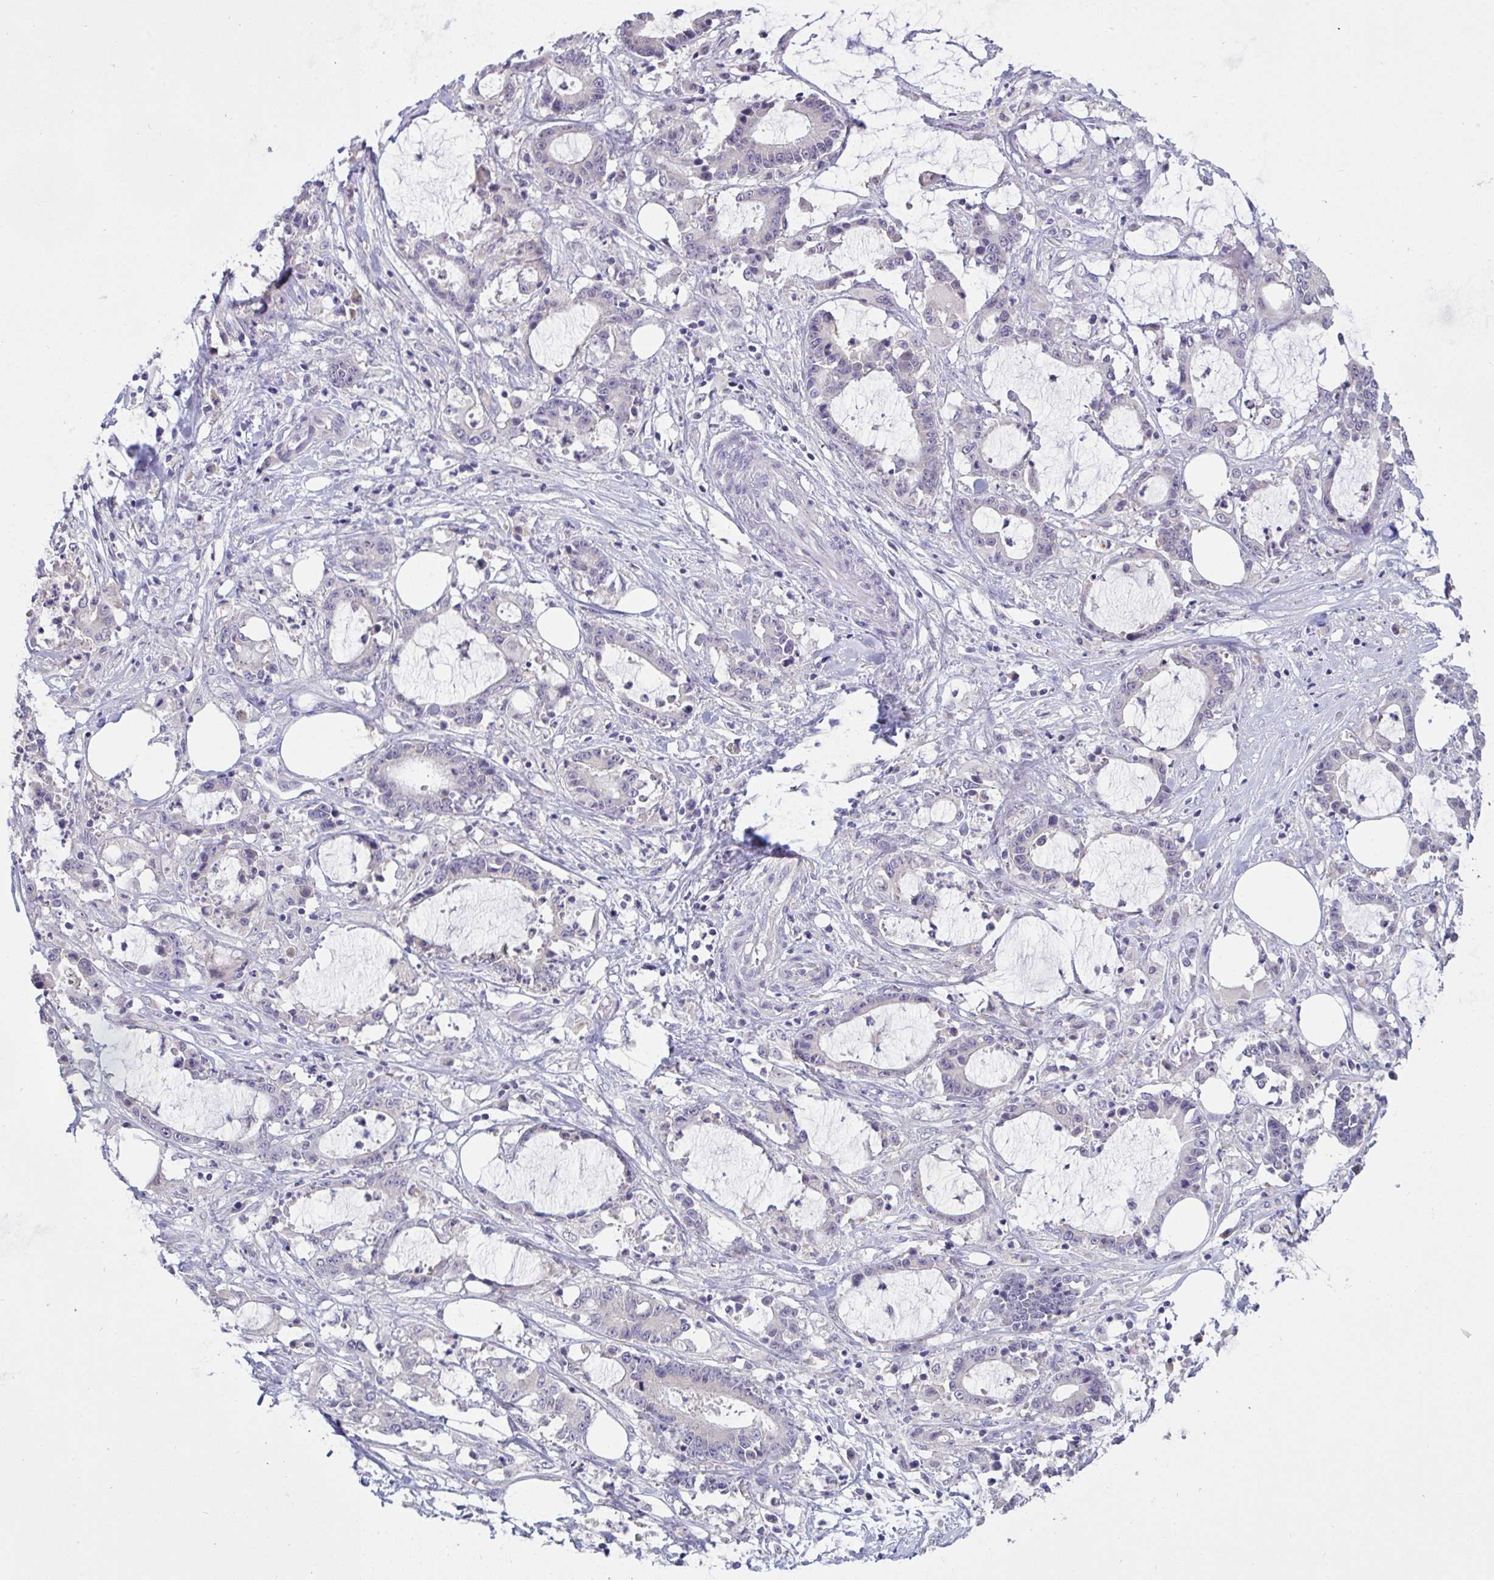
{"staining": {"intensity": "negative", "quantity": "none", "location": "none"}, "tissue": "stomach cancer", "cell_type": "Tumor cells", "image_type": "cancer", "snomed": [{"axis": "morphology", "description": "Adenocarcinoma, NOS"}, {"axis": "topography", "description": "Stomach, upper"}], "caption": "Histopathology image shows no significant protein staining in tumor cells of stomach adenocarcinoma.", "gene": "TMEM41A", "patient": {"sex": "male", "age": 68}}